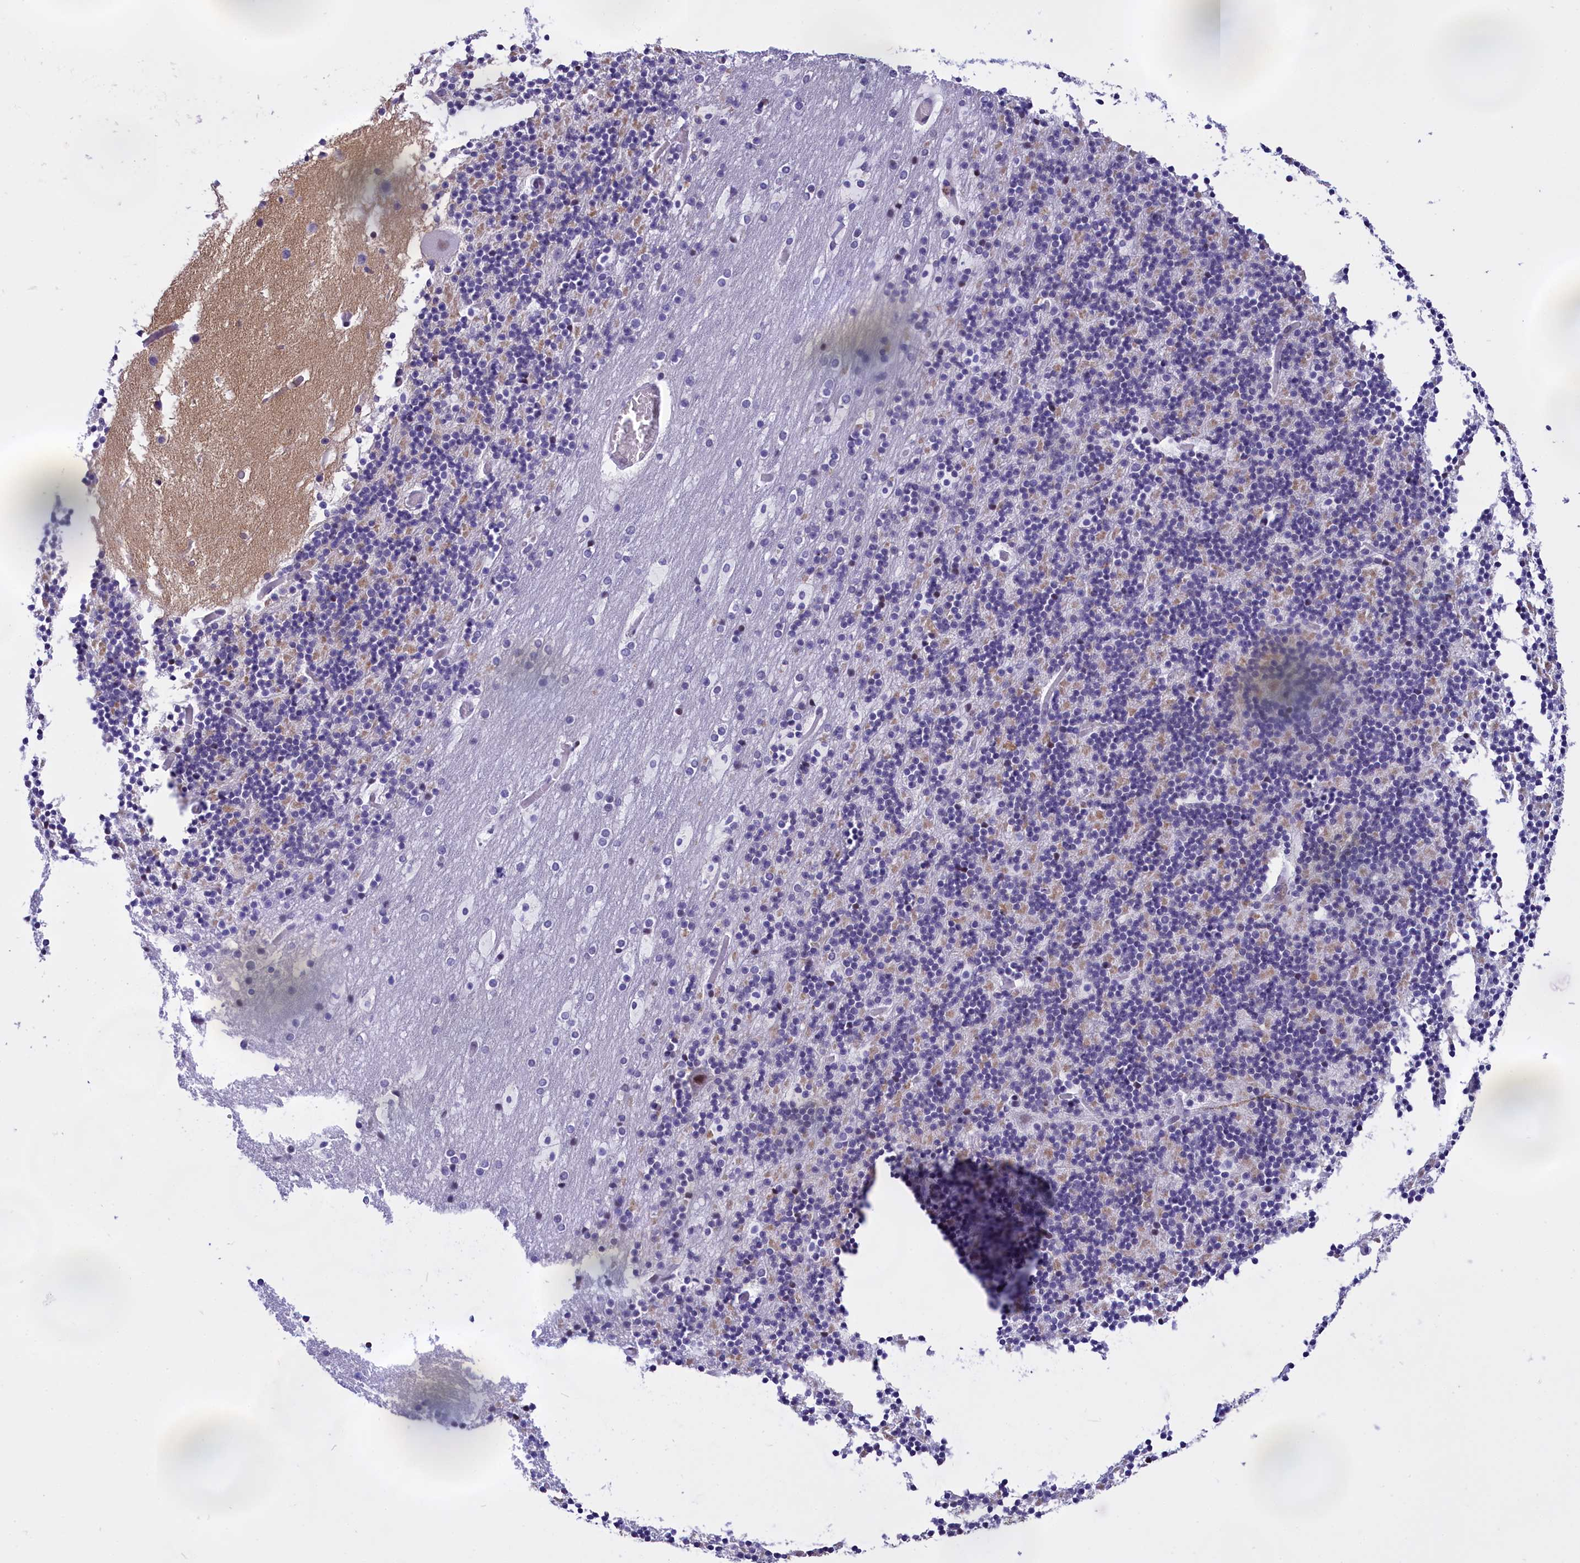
{"staining": {"intensity": "negative", "quantity": "none", "location": "none"}, "tissue": "cerebellum", "cell_type": "Cells in granular layer", "image_type": "normal", "snomed": [{"axis": "morphology", "description": "Normal tissue, NOS"}, {"axis": "topography", "description": "Cerebellum"}], "caption": "Protein analysis of unremarkable cerebellum exhibits no significant staining in cells in granular layer.", "gene": "SPIRE2", "patient": {"sex": "male", "age": 57}}